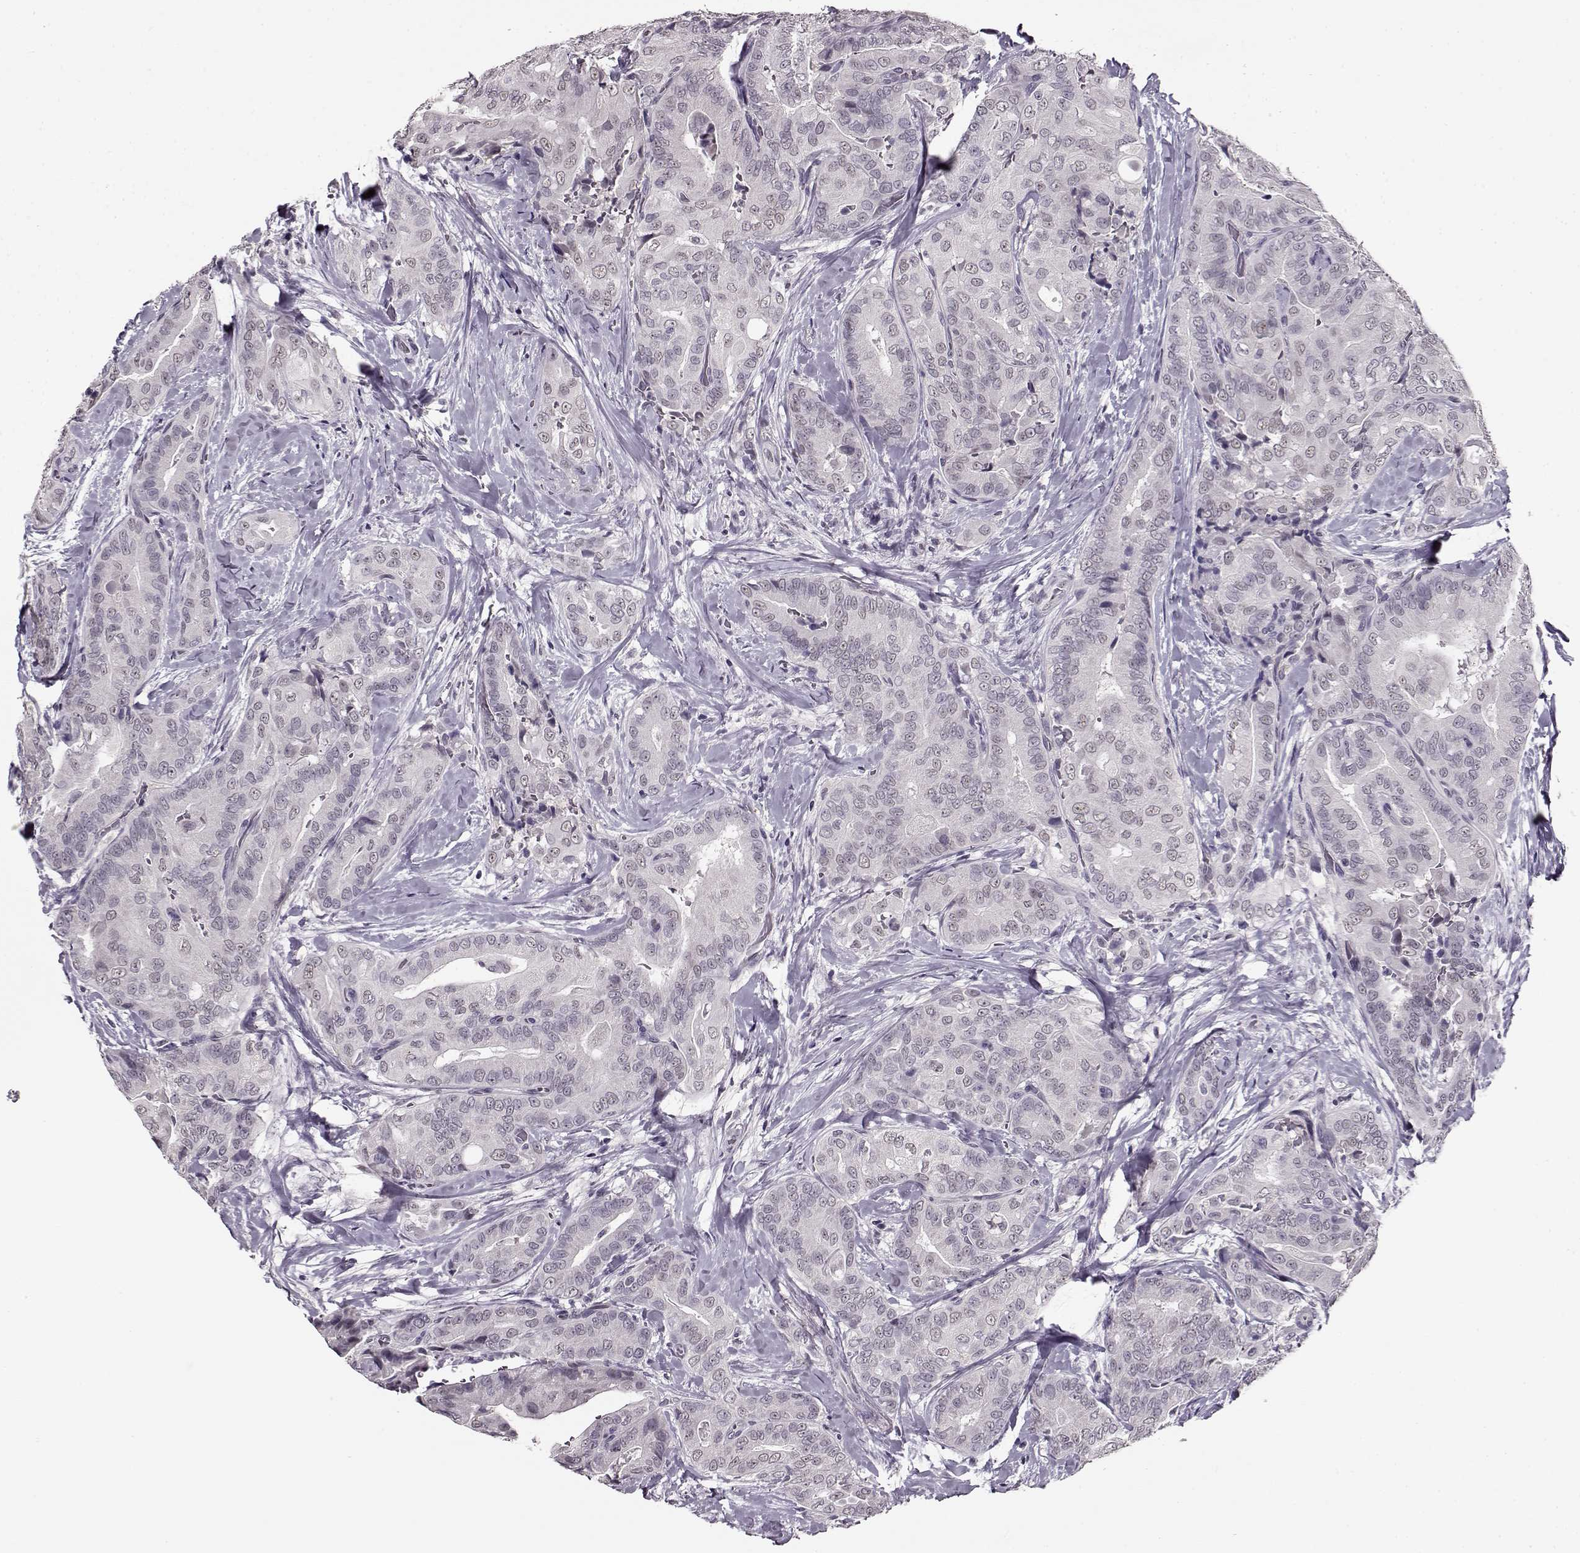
{"staining": {"intensity": "weak", "quantity": "<25%", "location": "nuclear"}, "tissue": "thyroid cancer", "cell_type": "Tumor cells", "image_type": "cancer", "snomed": [{"axis": "morphology", "description": "Papillary adenocarcinoma, NOS"}, {"axis": "topography", "description": "Thyroid gland"}], "caption": "IHC micrograph of neoplastic tissue: thyroid papillary adenocarcinoma stained with DAB (3,3'-diaminobenzidine) shows no significant protein staining in tumor cells.", "gene": "RP1L1", "patient": {"sex": "male", "age": 61}}